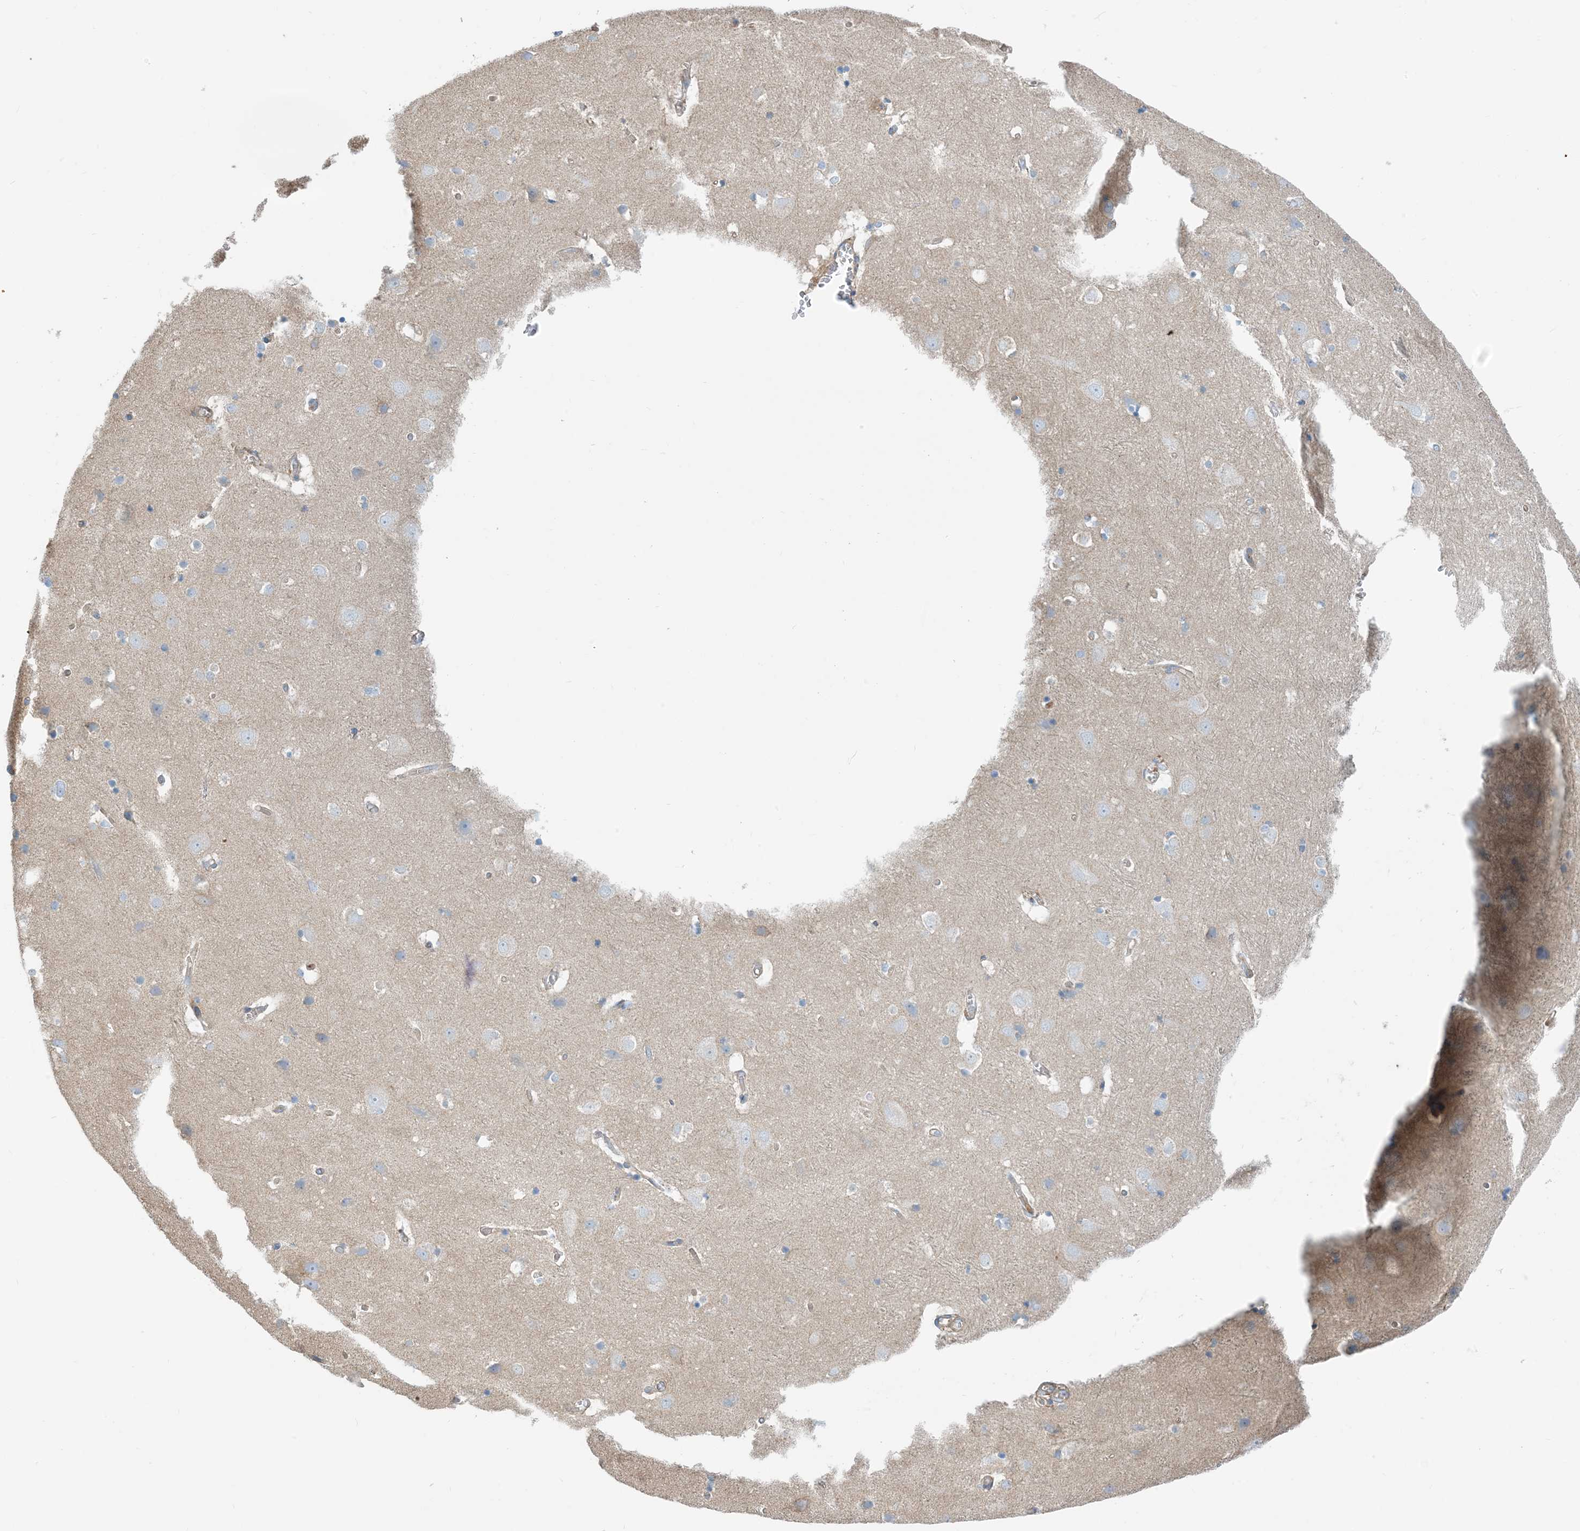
{"staining": {"intensity": "negative", "quantity": "none", "location": "none"}, "tissue": "cerebral cortex", "cell_type": "Endothelial cells", "image_type": "normal", "snomed": [{"axis": "morphology", "description": "Normal tissue, NOS"}, {"axis": "topography", "description": "Cerebral cortex"}], "caption": "Immunohistochemistry (IHC) micrograph of benign cerebral cortex: cerebral cortex stained with DAB (3,3'-diaminobenzidine) shows no significant protein positivity in endothelial cells.", "gene": "PHOSPHO2", "patient": {"sex": "male", "age": 54}}